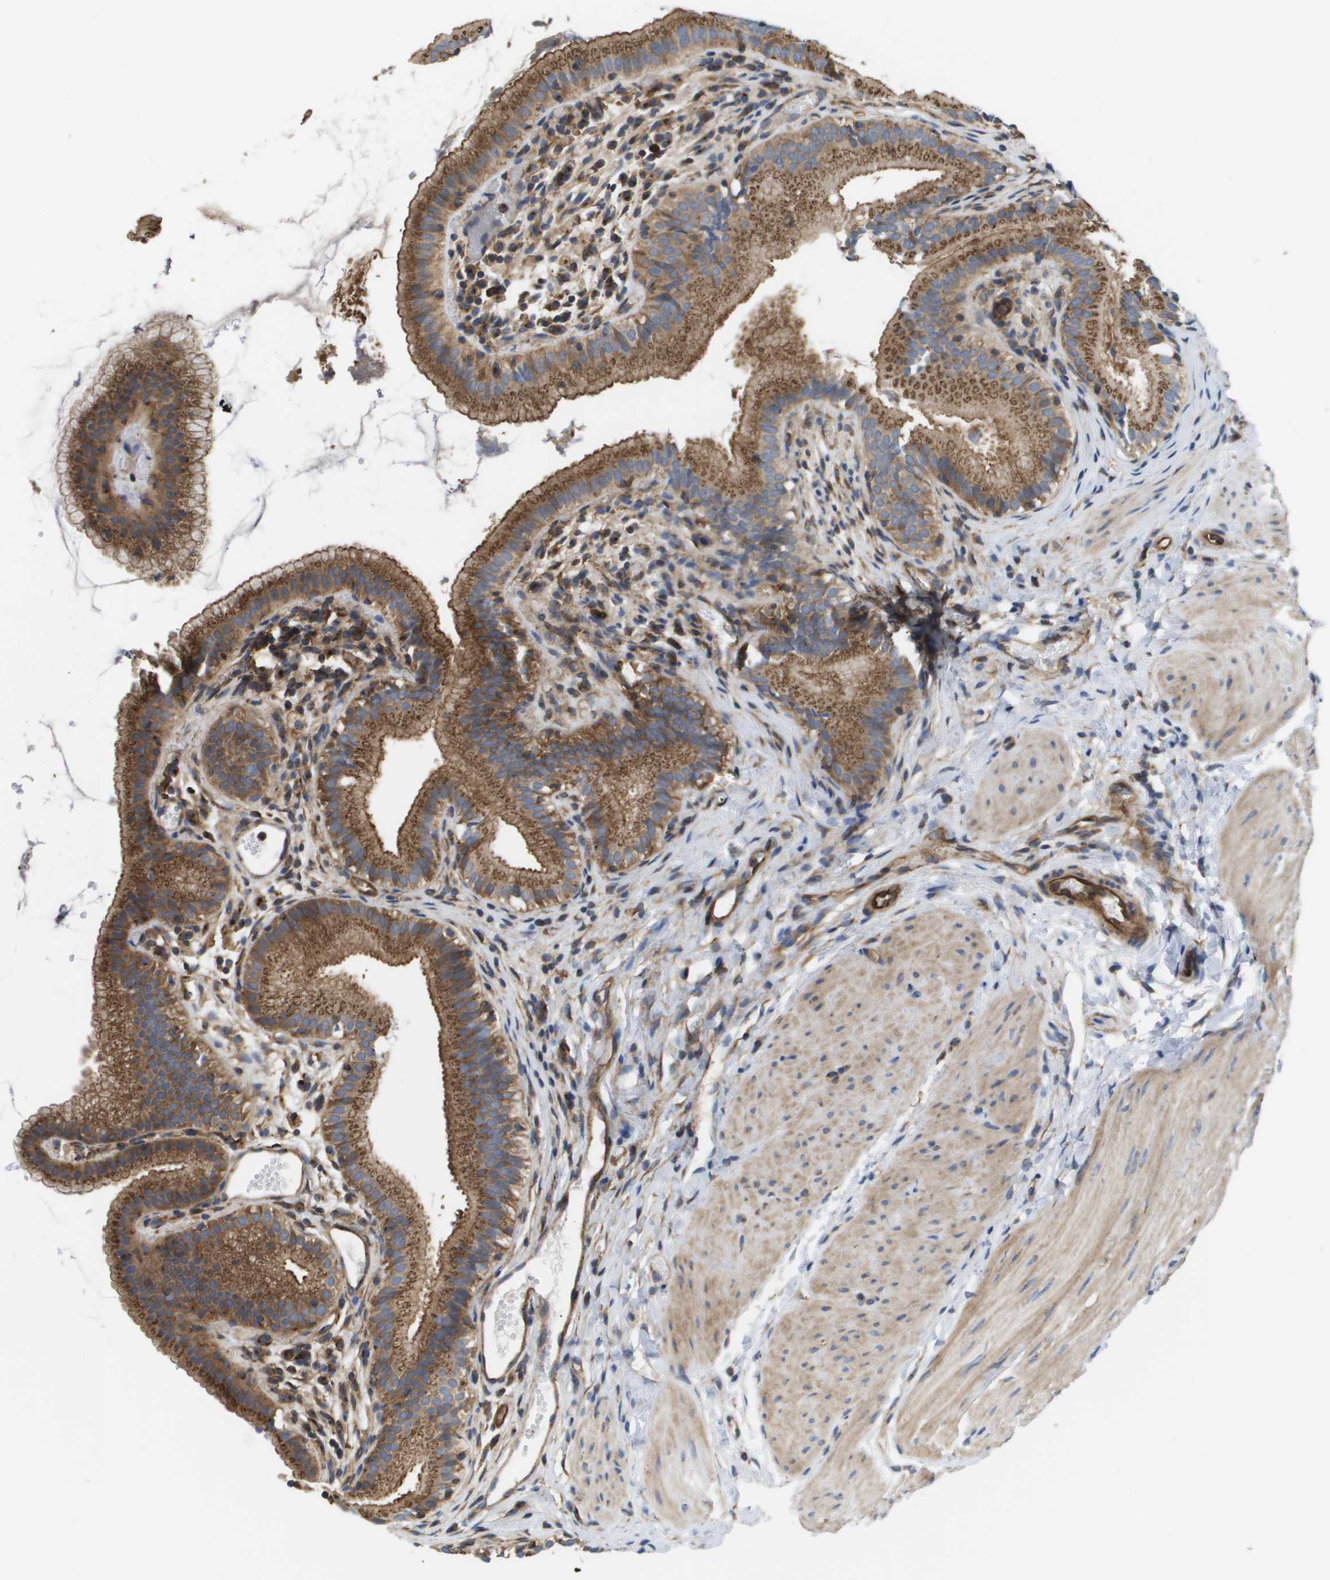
{"staining": {"intensity": "moderate", "quantity": ">75%", "location": "cytoplasmic/membranous"}, "tissue": "gallbladder", "cell_type": "Glandular cells", "image_type": "normal", "snomed": [{"axis": "morphology", "description": "Normal tissue, NOS"}, {"axis": "topography", "description": "Gallbladder"}], "caption": "There is medium levels of moderate cytoplasmic/membranous staining in glandular cells of benign gallbladder, as demonstrated by immunohistochemical staining (brown color).", "gene": "BST2", "patient": {"sex": "female", "age": 26}}